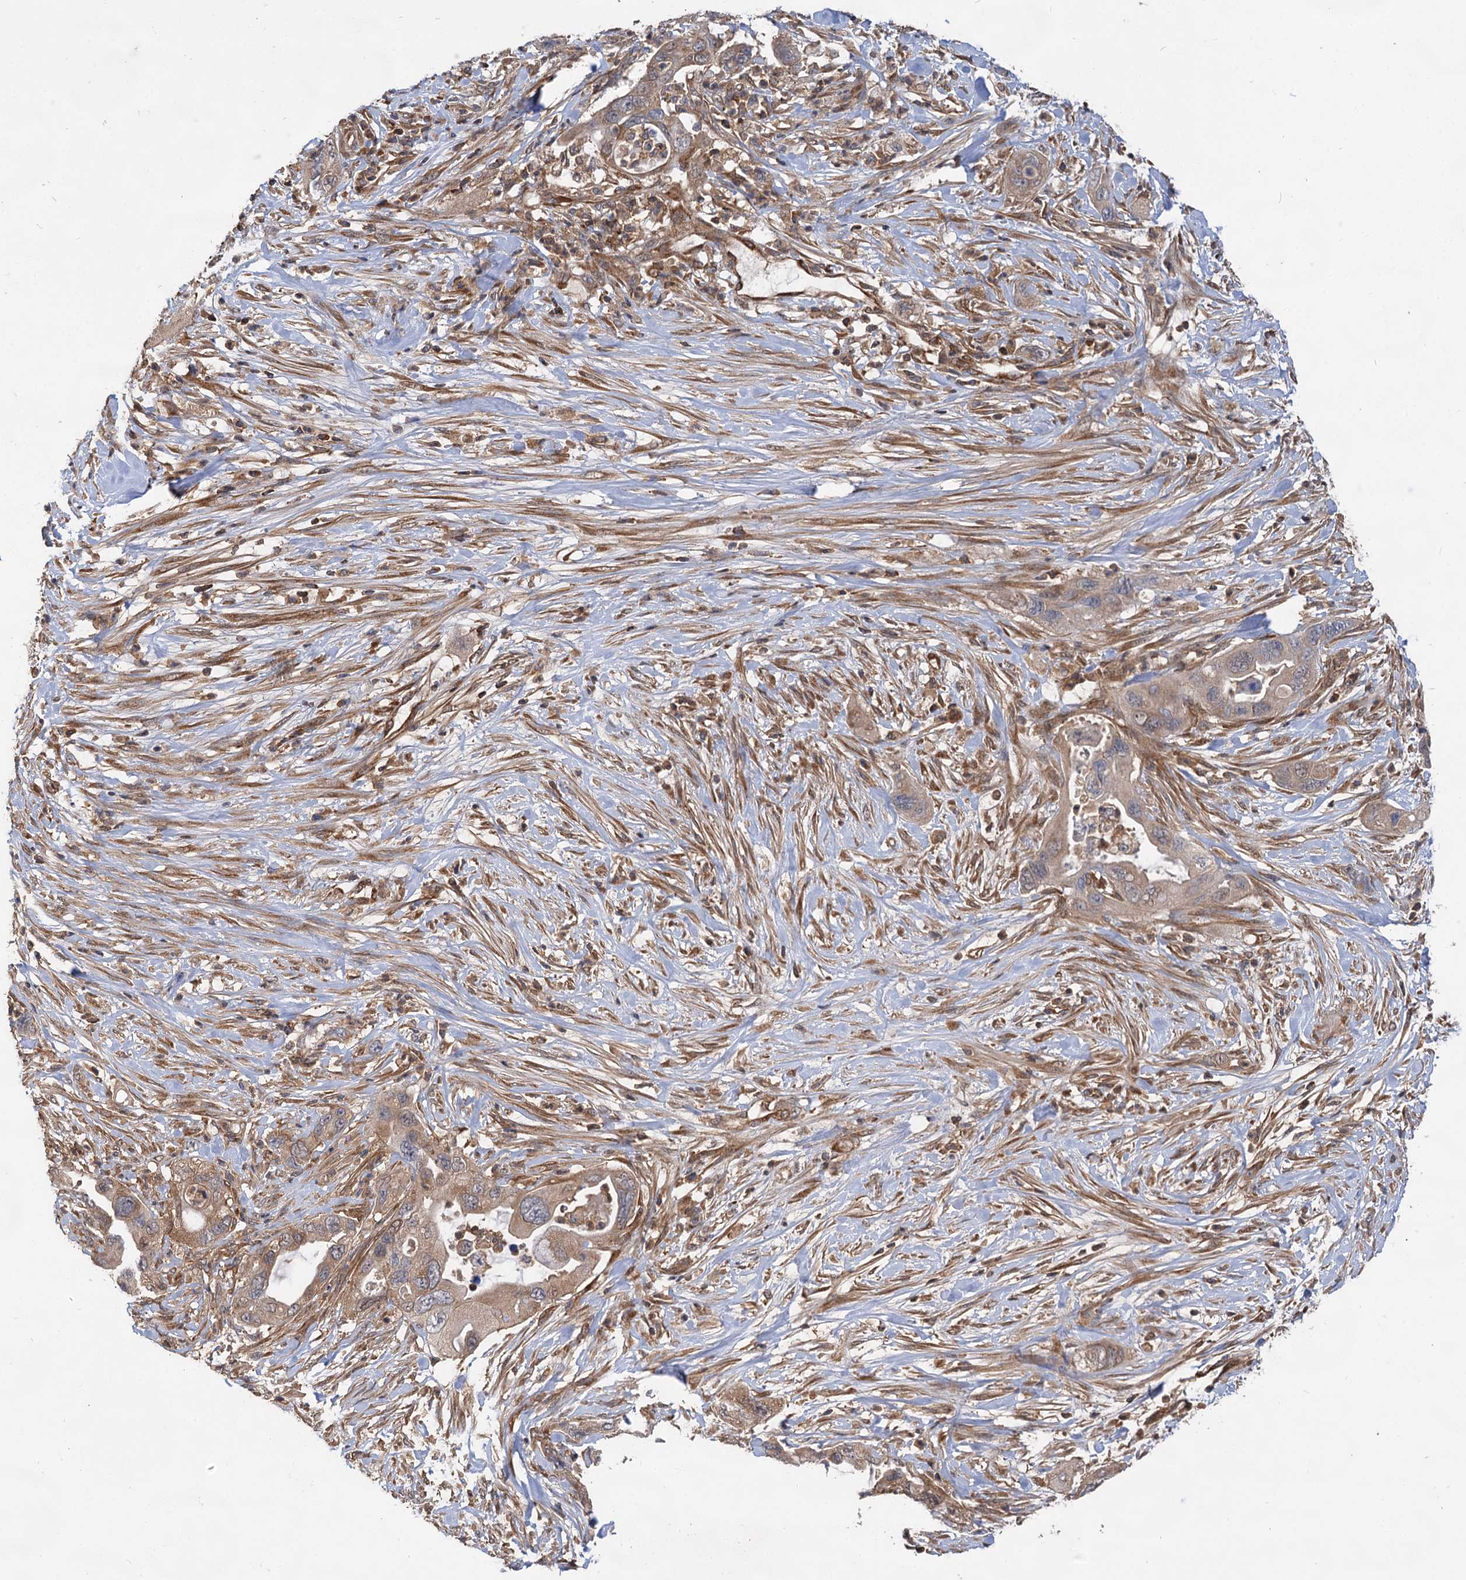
{"staining": {"intensity": "weak", "quantity": ">75%", "location": "cytoplasmic/membranous"}, "tissue": "pancreatic cancer", "cell_type": "Tumor cells", "image_type": "cancer", "snomed": [{"axis": "morphology", "description": "Adenocarcinoma, NOS"}, {"axis": "topography", "description": "Pancreas"}], "caption": "IHC image of pancreatic cancer (adenocarcinoma) stained for a protein (brown), which displays low levels of weak cytoplasmic/membranous positivity in about >75% of tumor cells.", "gene": "PACS1", "patient": {"sex": "female", "age": 71}}